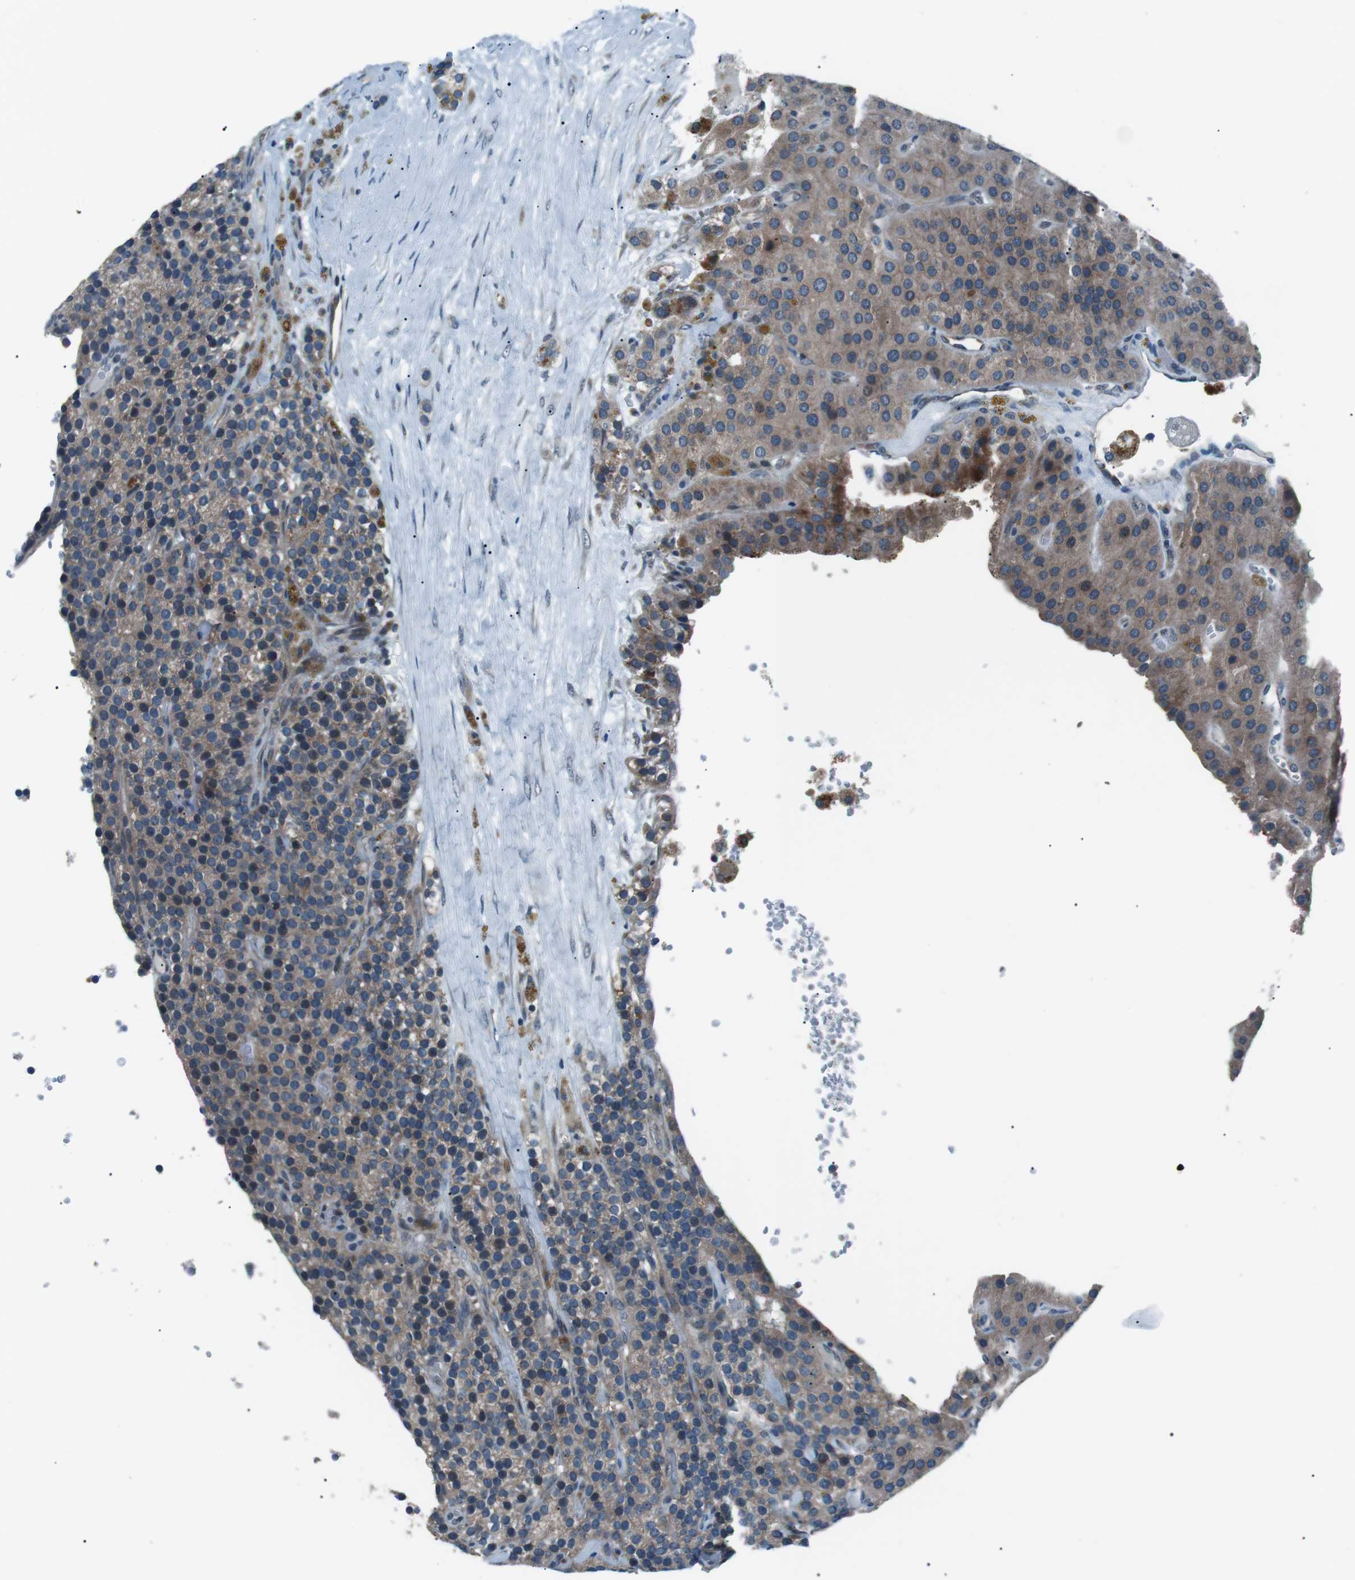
{"staining": {"intensity": "moderate", "quantity": "25%-75%", "location": "cytoplasmic/membranous"}, "tissue": "parathyroid gland", "cell_type": "Glandular cells", "image_type": "normal", "snomed": [{"axis": "morphology", "description": "Normal tissue, NOS"}, {"axis": "morphology", "description": "Adenoma, NOS"}, {"axis": "topography", "description": "Parathyroid gland"}], "caption": "Immunohistochemical staining of normal parathyroid gland shows medium levels of moderate cytoplasmic/membranous positivity in about 25%-75% of glandular cells.", "gene": "LRIG2", "patient": {"sex": "female", "age": 86}}